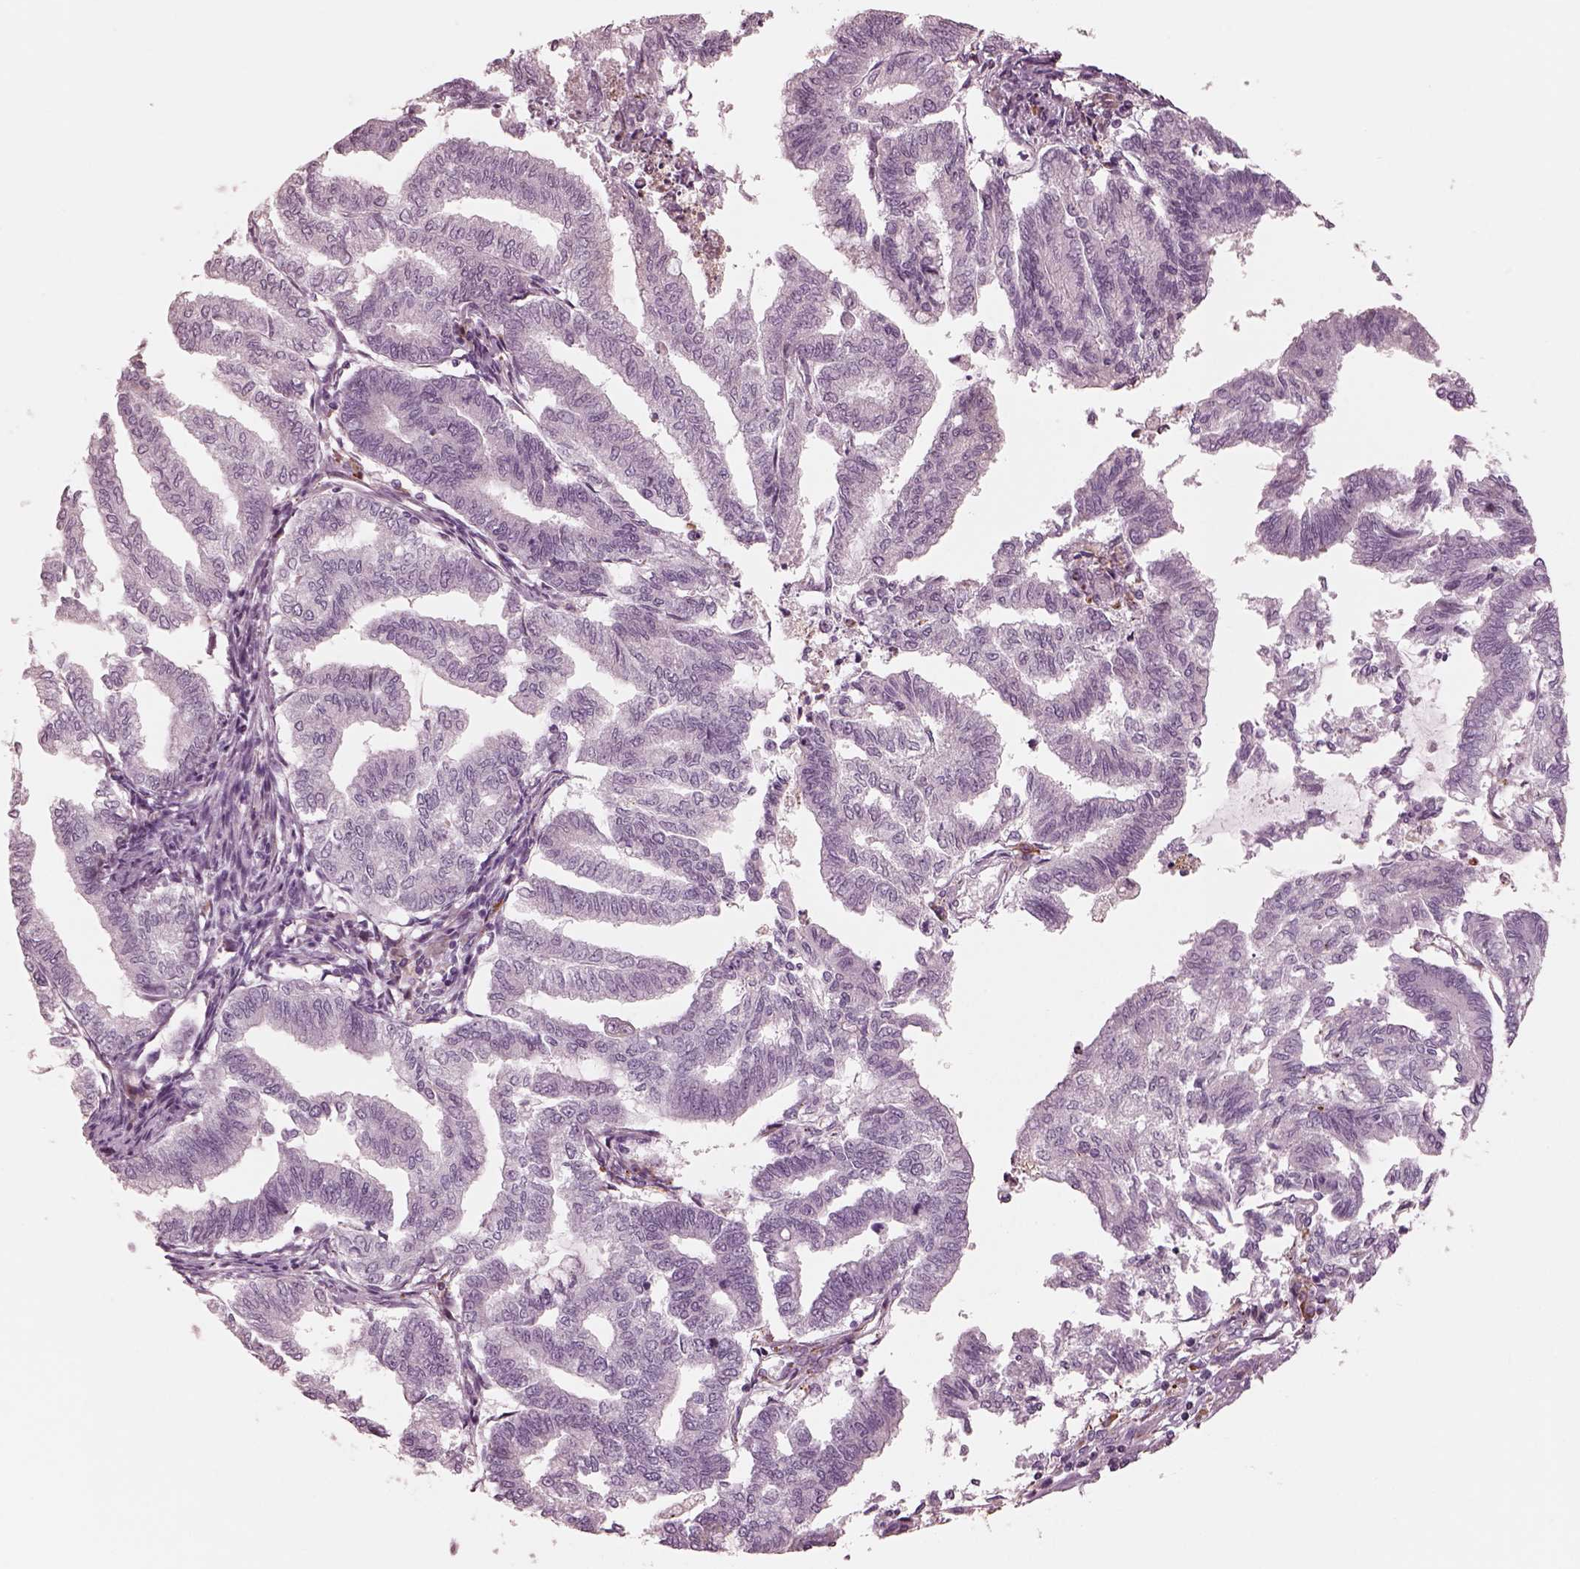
{"staining": {"intensity": "negative", "quantity": "none", "location": "none"}, "tissue": "endometrial cancer", "cell_type": "Tumor cells", "image_type": "cancer", "snomed": [{"axis": "morphology", "description": "Adenocarcinoma, NOS"}, {"axis": "topography", "description": "Endometrium"}], "caption": "Immunohistochemical staining of adenocarcinoma (endometrial) demonstrates no significant positivity in tumor cells.", "gene": "CADM2", "patient": {"sex": "female", "age": 79}}